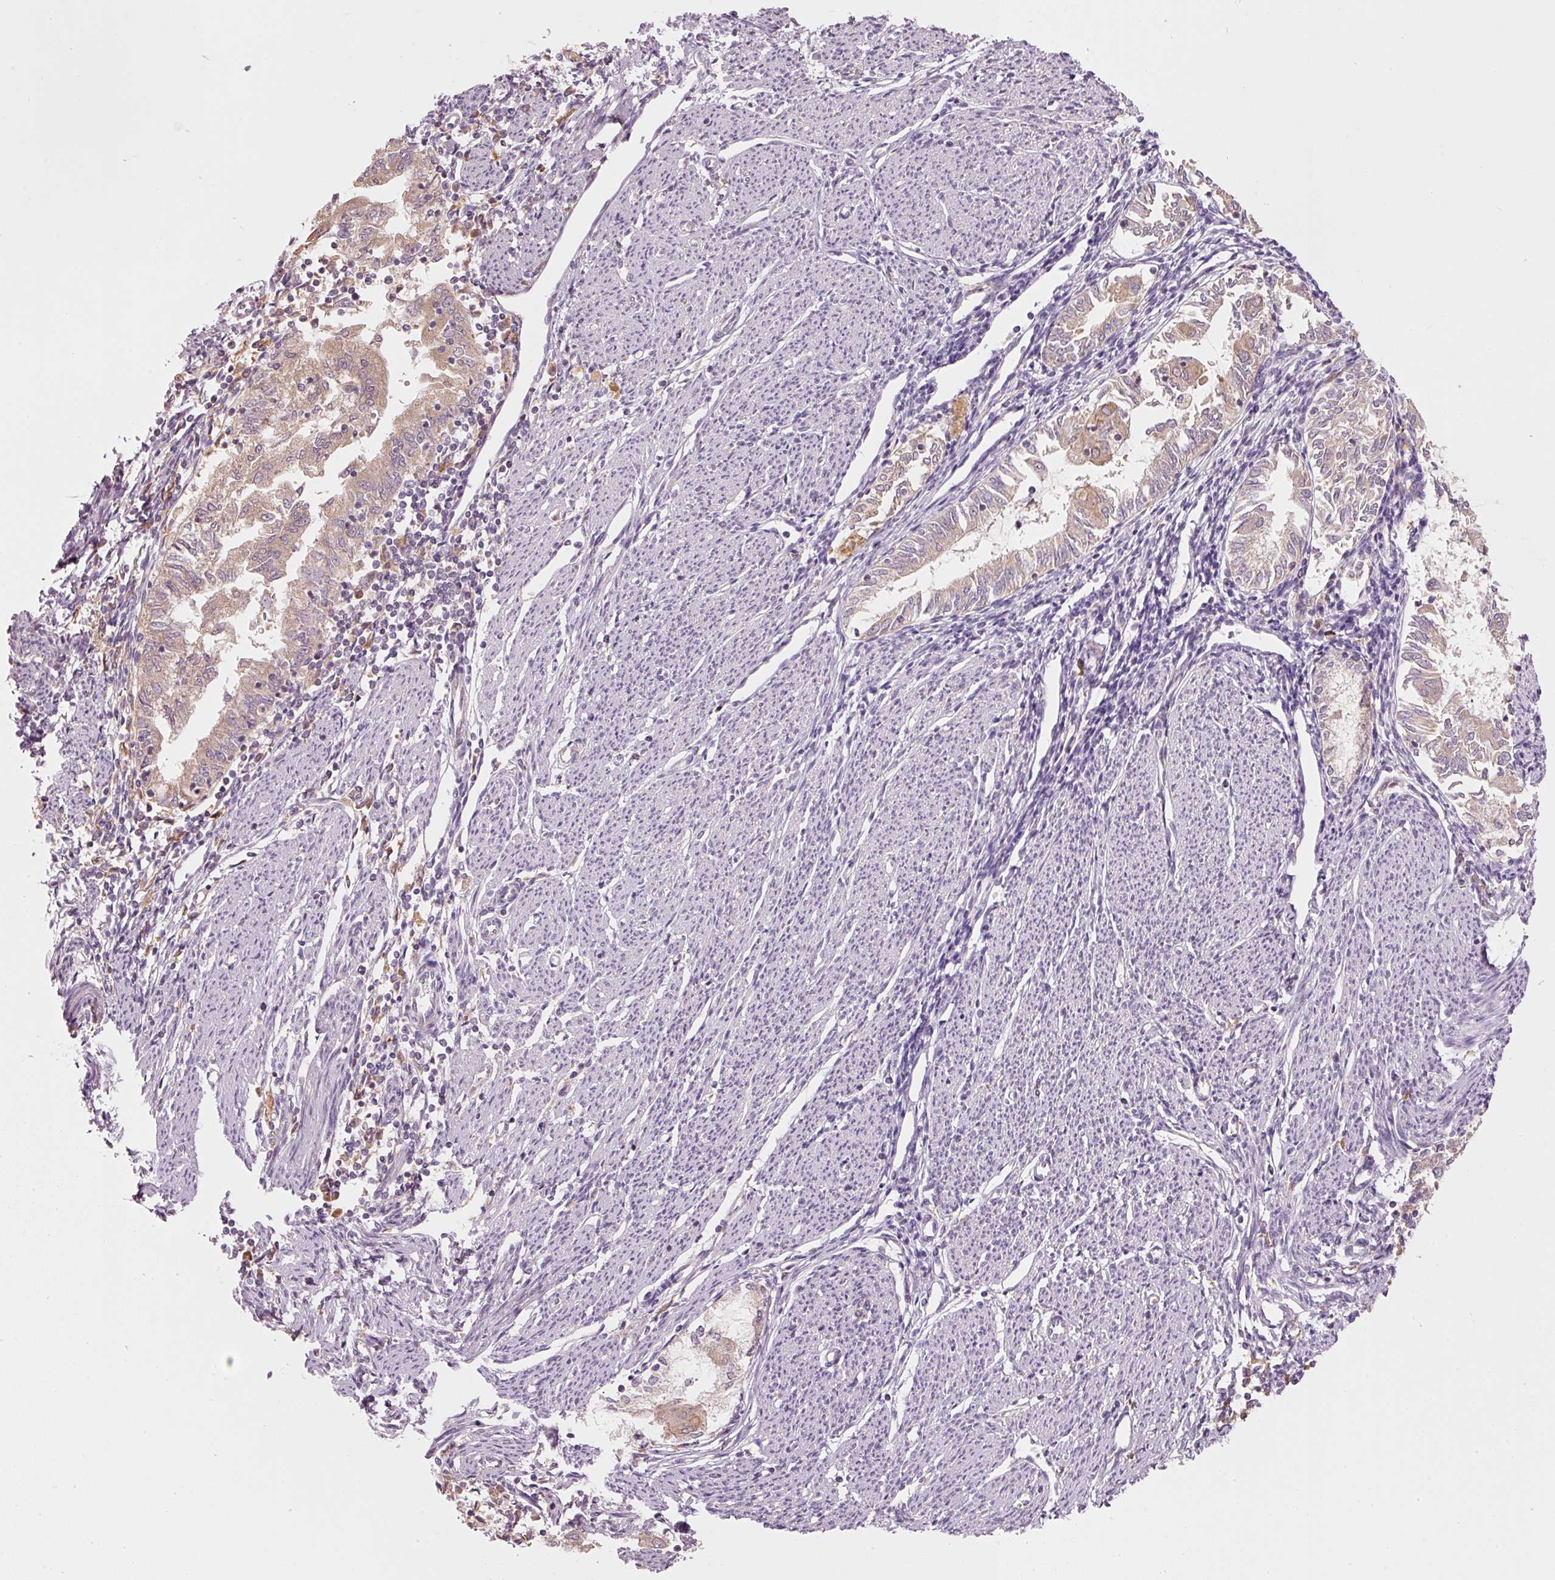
{"staining": {"intensity": "weak", "quantity": "25%-75%", "location": "cytoplasmic/membranous"}, "tissue": "endometrial cancer", "cell_type": "Tumor cells", "image_type": "cancer", "snomed": [{"axis": "morphology", "description": "Adenocarcinoma, NOS"}, {"axis": "topography", "description": "Endometrium"}], "caption": "Human endometrial adenocarcinoma stained with a protein marker reveals weak staining in tumor cells.", "gene": "MAP10", "patient": {"sex": "female", "age": 79}}